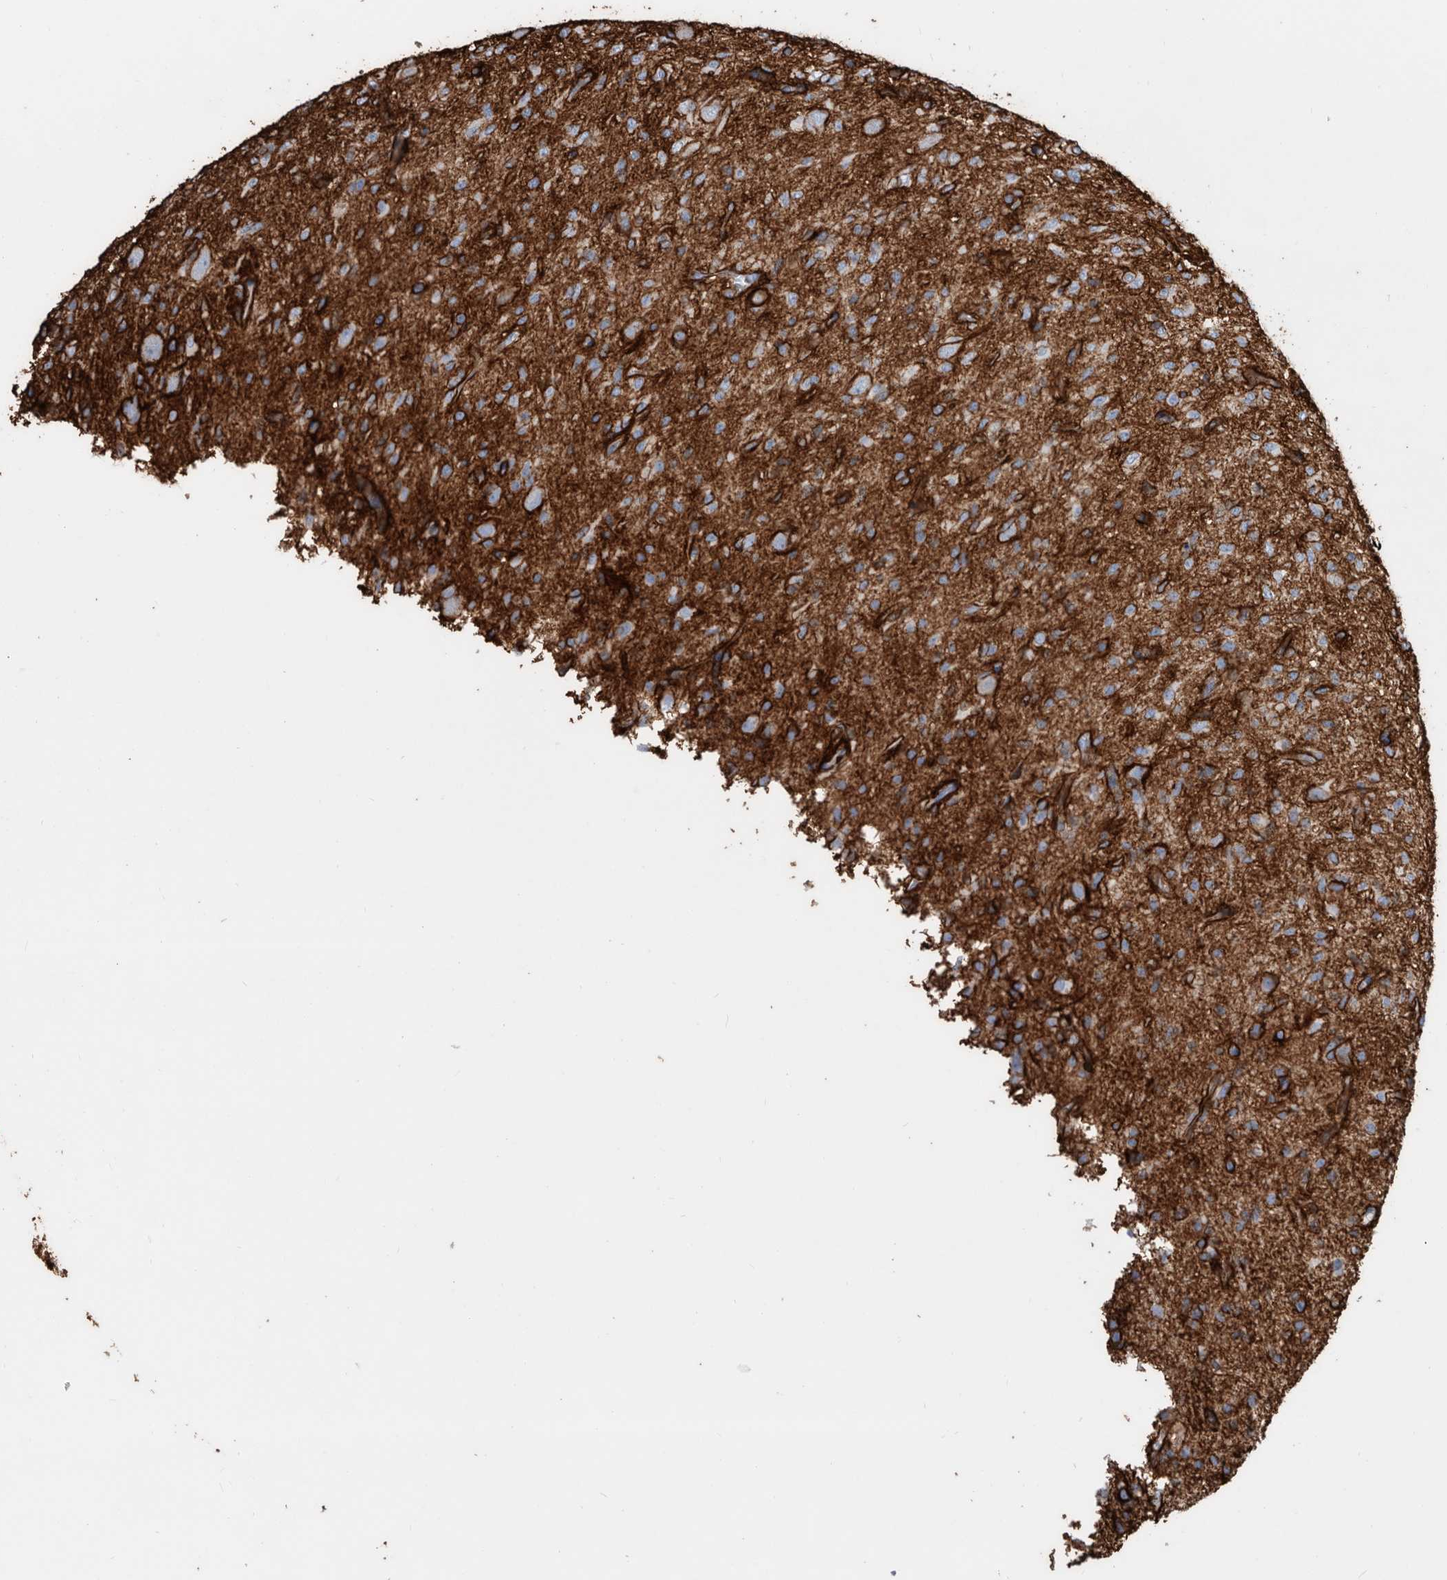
{"staining": {"intensity": "negative", "quantity": "none", "location": "none"}, "tissue": "glioma", "cell_type": "Tumor cells", "image_type": "cancer", "snomed": [{"axis": "morphology", "description": "Glioma, malignant, High grade"}, {"axis": "topography", "description": "Brain"}], "caption": "This is a image of immunohistochemistry (IHC) staining of malignant high-grade glioma, which shows no expression in tumor cells. (Brightfield microscopy of DAB IHC at high magnification).", "gene": "MS4A4A", "patient": {"sex": "female", "age": 59}}